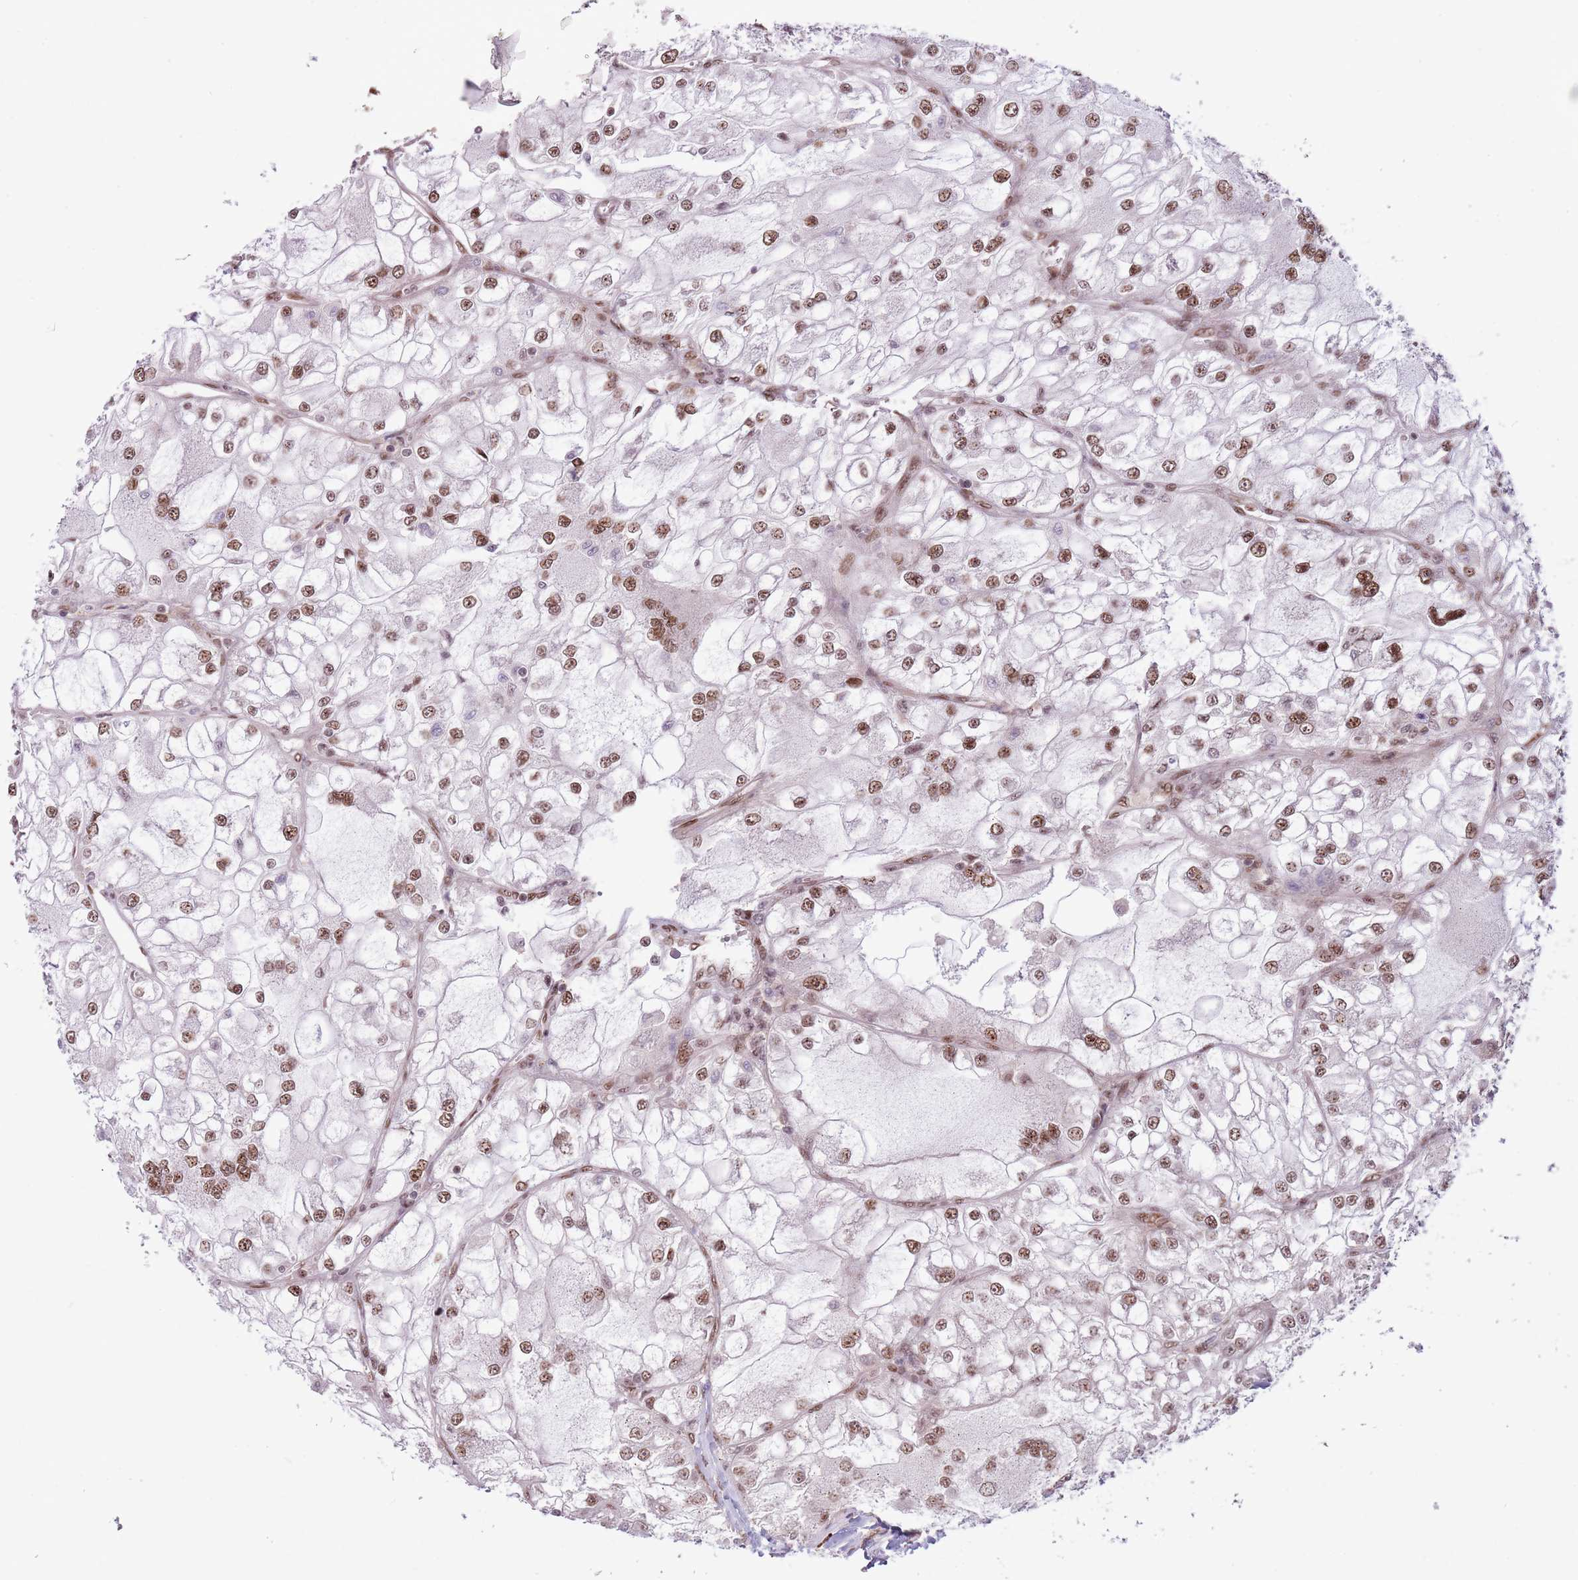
{"staining": {"intensity": "moderate", "quantity": ">75%", "location": "nuclear"}, "tissue": "renal cancer", "cell_type": "Tumor cells", "image_type": "cancer", "snomed": [{"axis": "morphology", "description": "Adenocarcinoma, NOS"}, {"axis": "topography", "description": "Kidney"}], "caption": "Immunohistochemical staining of renal adenocarcinoma demonstrates moderate nuclear protein staining in about >75% of tumor cells.", "gene": "SIPA1L3", "patient": {"sex": "female", "age": 72}}